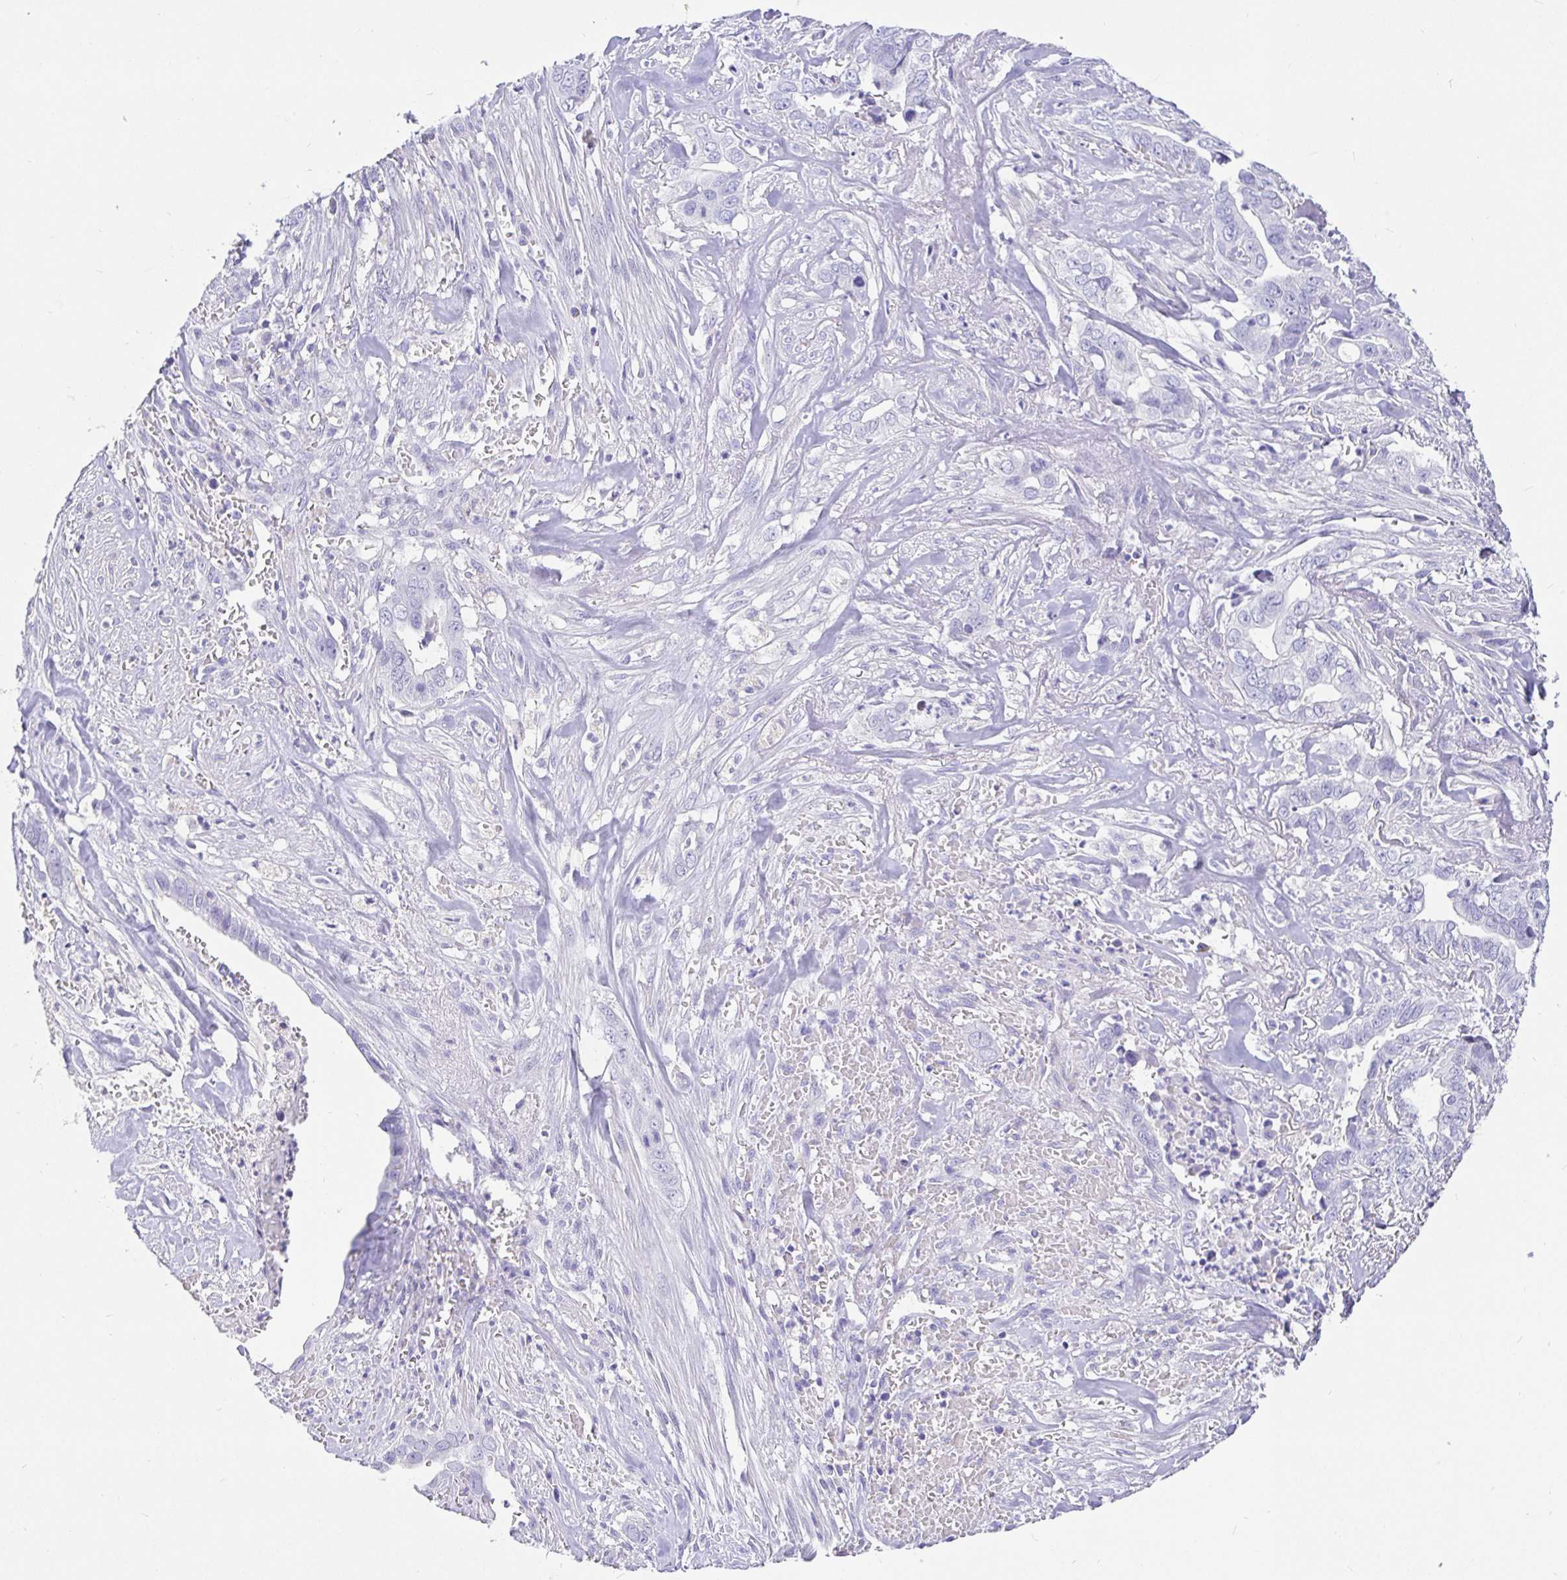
{"staining": {"intensity": "negative", "quantity": "none", "location": "none"}, "tissue": "liver cancer", "cell_type": "Tumor cells", "image_type": "cancer", "snomed": [{"axis": "morphology", "description": "Cholangiocarcinoma"}, {"axis": "topography", "description": "Liver"}], "caption": "Immunohistochemical staining of human liver cancer (cholangiocarcinoma) demonstrates no significant expression in tumor cells. (DAB IHC, high magnification).", "gene": "TPTE", "patient": {"sex": "female", "age": 79}}